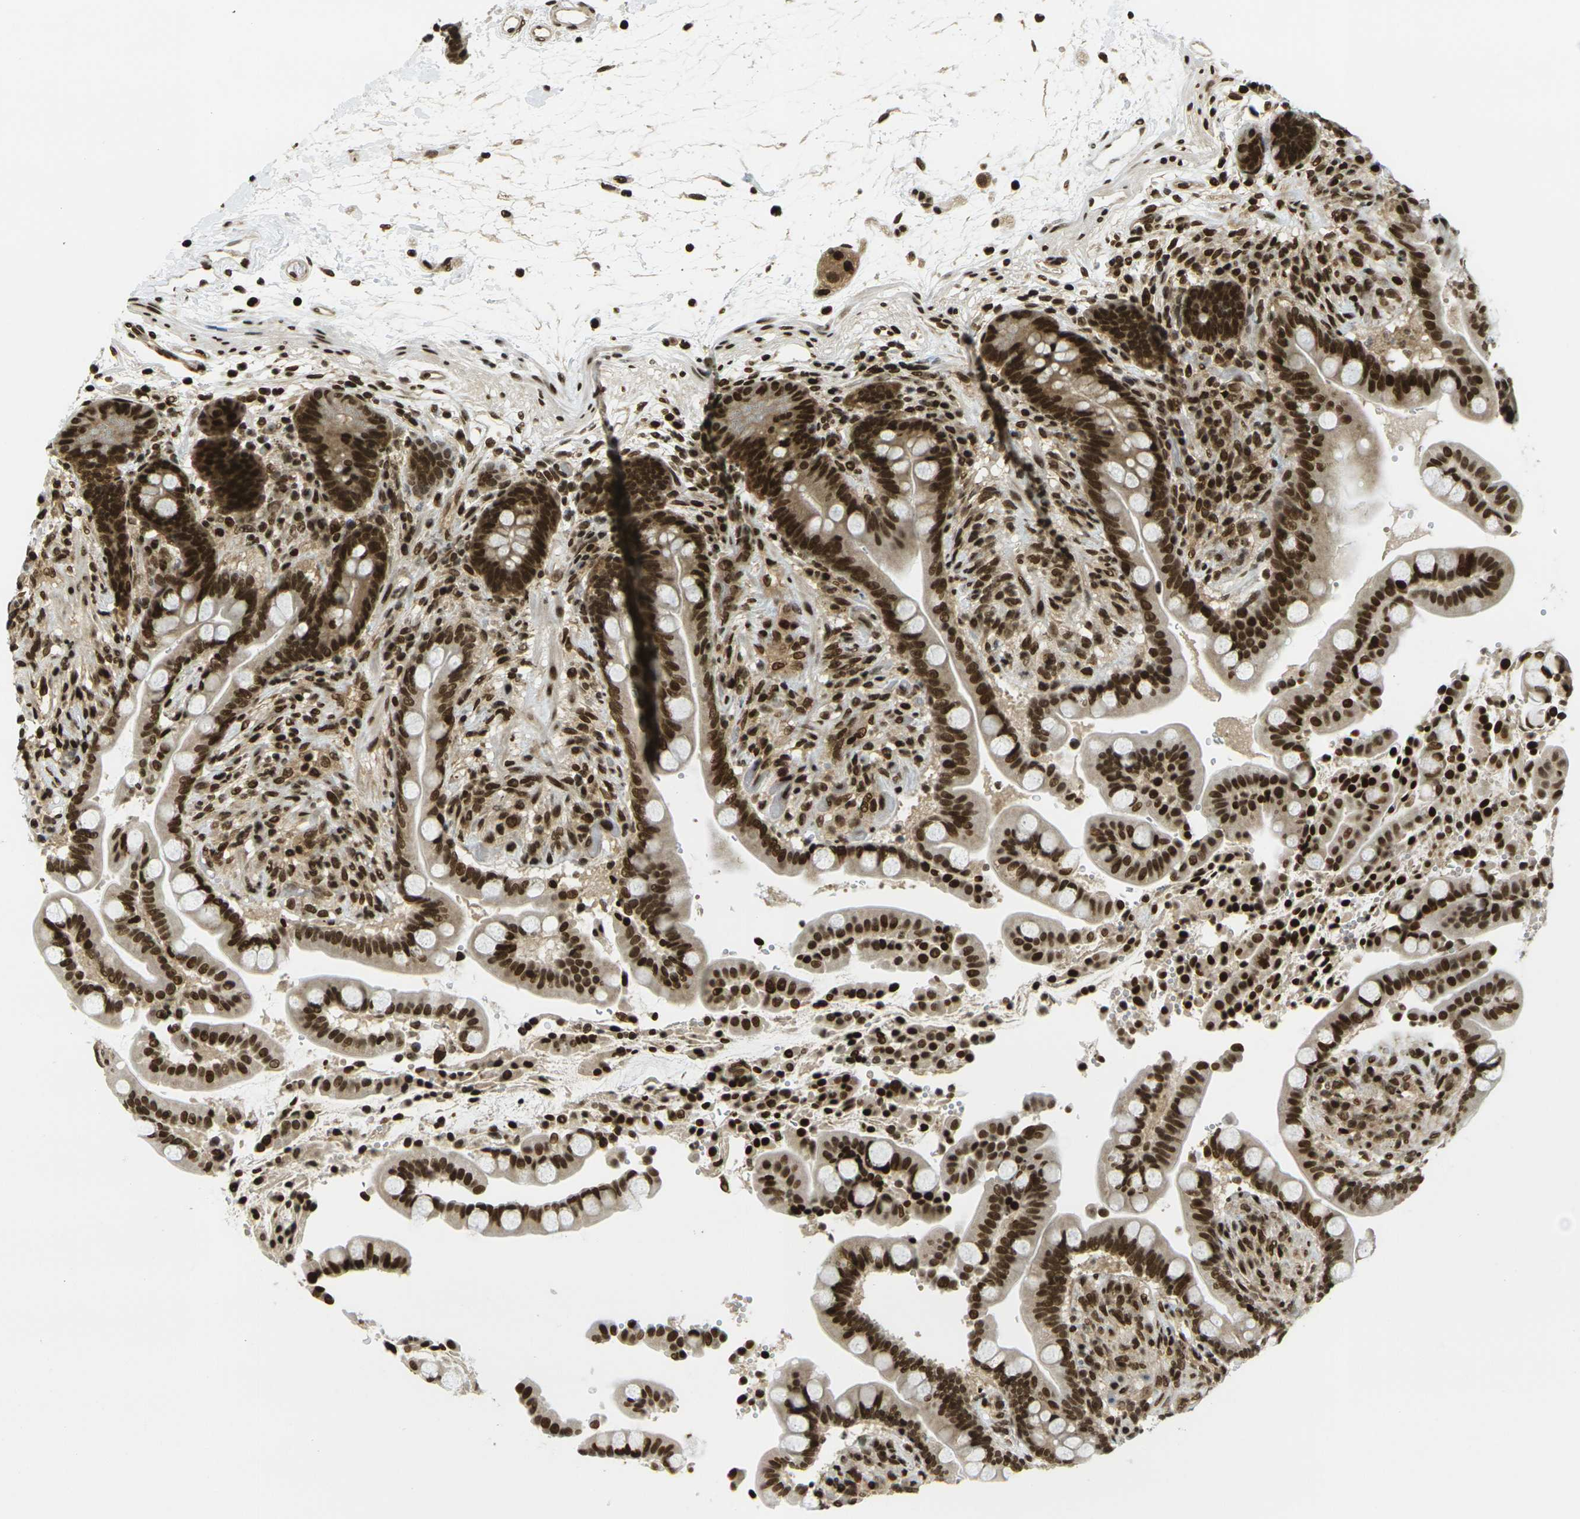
{"staining": {"intensity": "strong", "quantity": ">75%", "location": "nuclear"}, "tissue": "colon", "cell_type": "Endothelial cells", "image_type": "normal", "snomed": [{"axis": "morphology", "description": "Normal tissue, NOS"}, {"axis": "topography", "description": "Colon"}], "caption": "Immunohistochemical staining of normal colon exhibits >75% levels of strong nuclear protein positivity in approximately >75% of endothelial cells.", "gene": "RUVBL2", "patient": {"sex": "male", "age": 73}}